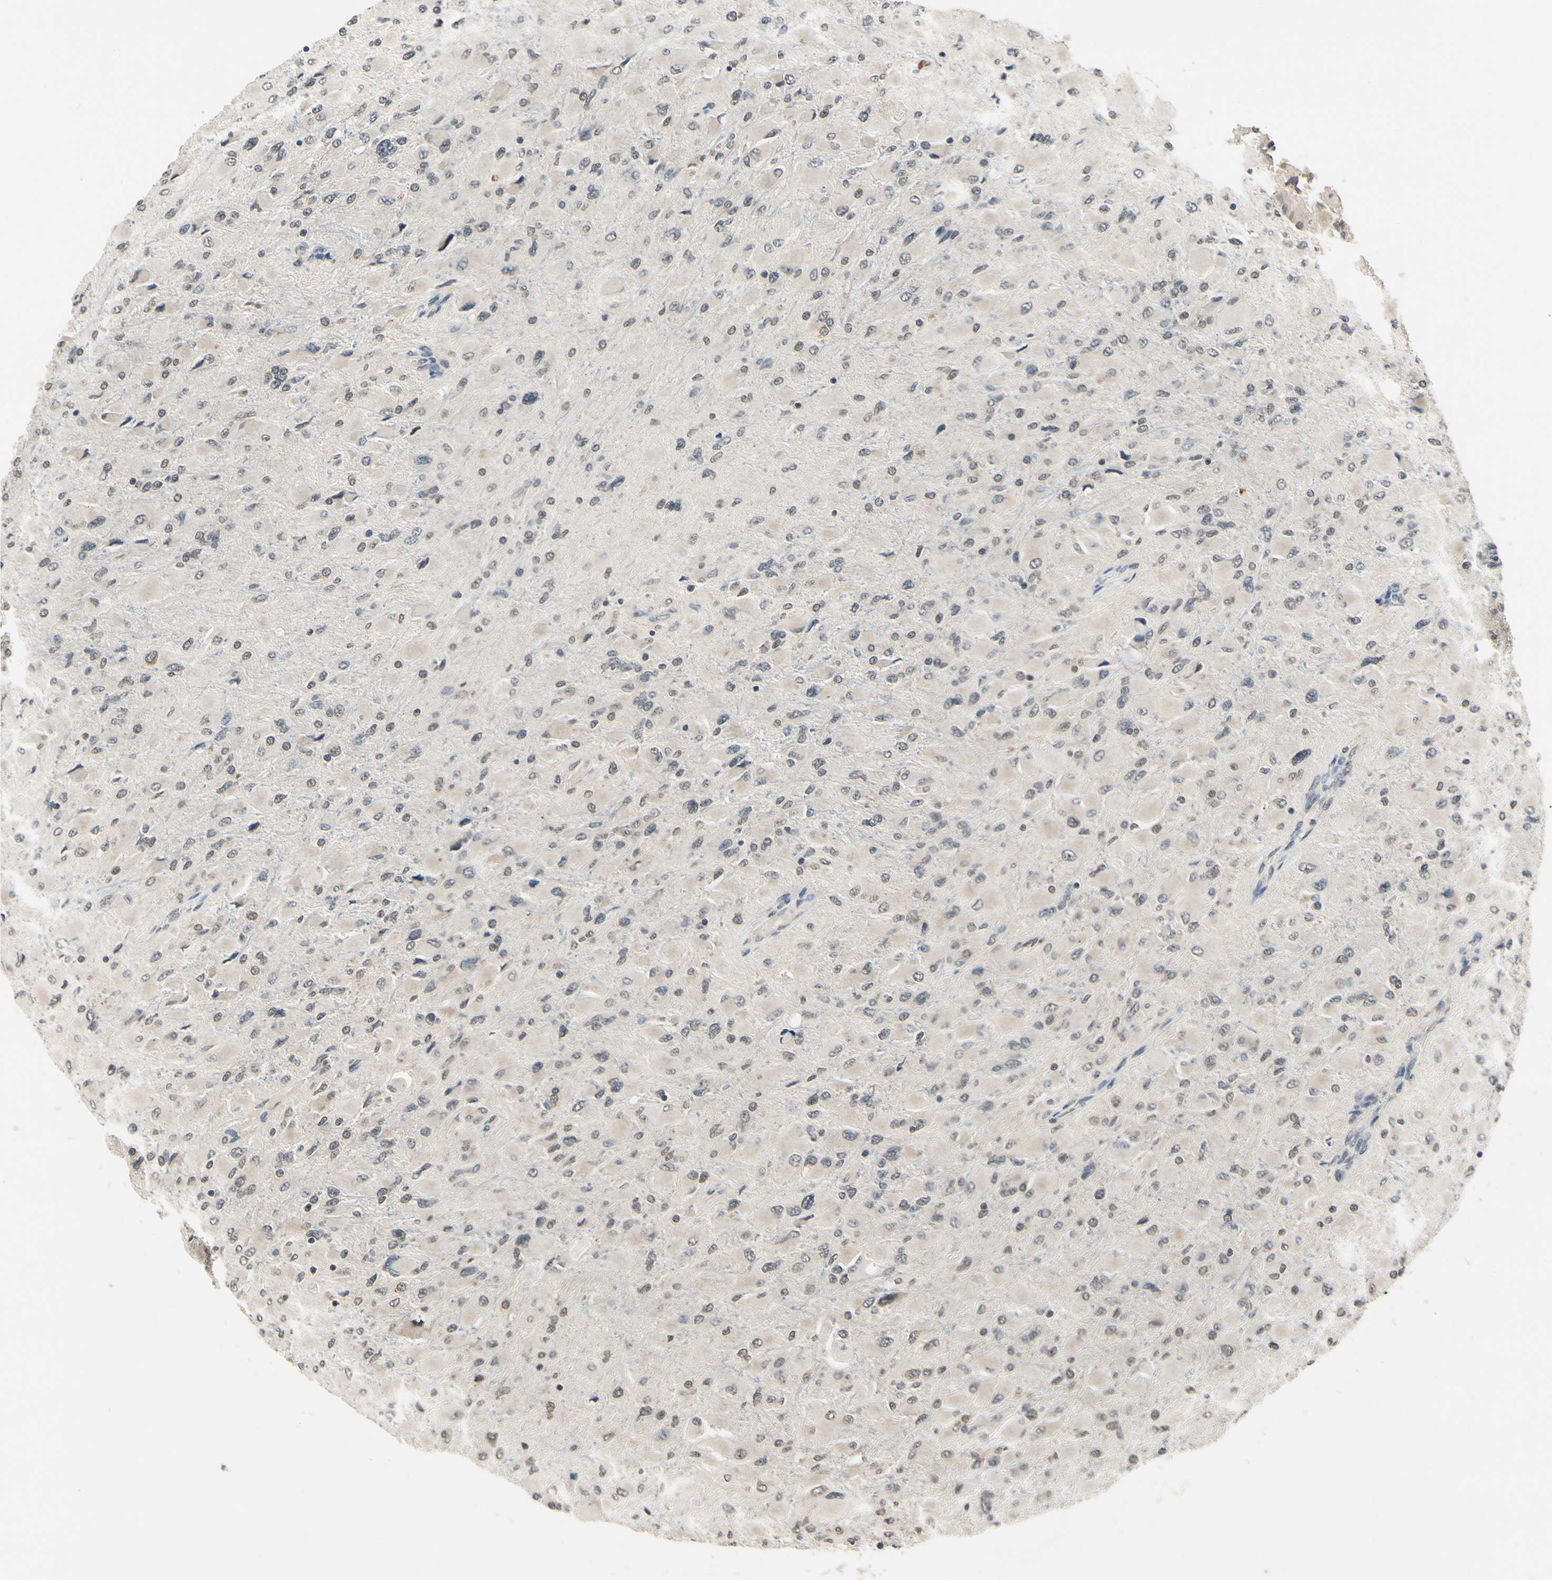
{"staining": {"intensity": "weak", "quantity": "<25%", "location": "cytoplasmic/membranous,nuclear"}, "tissue": "glioma", "cell_type": "Tumor cells", "image_type": "cancer", "snomed": [{"axis": "morphology", "description": "Glioma, malignant, High grade"}, {"axis": "topography", "description": "Cerebral cortex"}], "caption": "Immunohistochemical staining of glioma shows no significant staining in tumor cells.", "gene": "GCLC", "patient": {"sex": "female", "age": 36}}